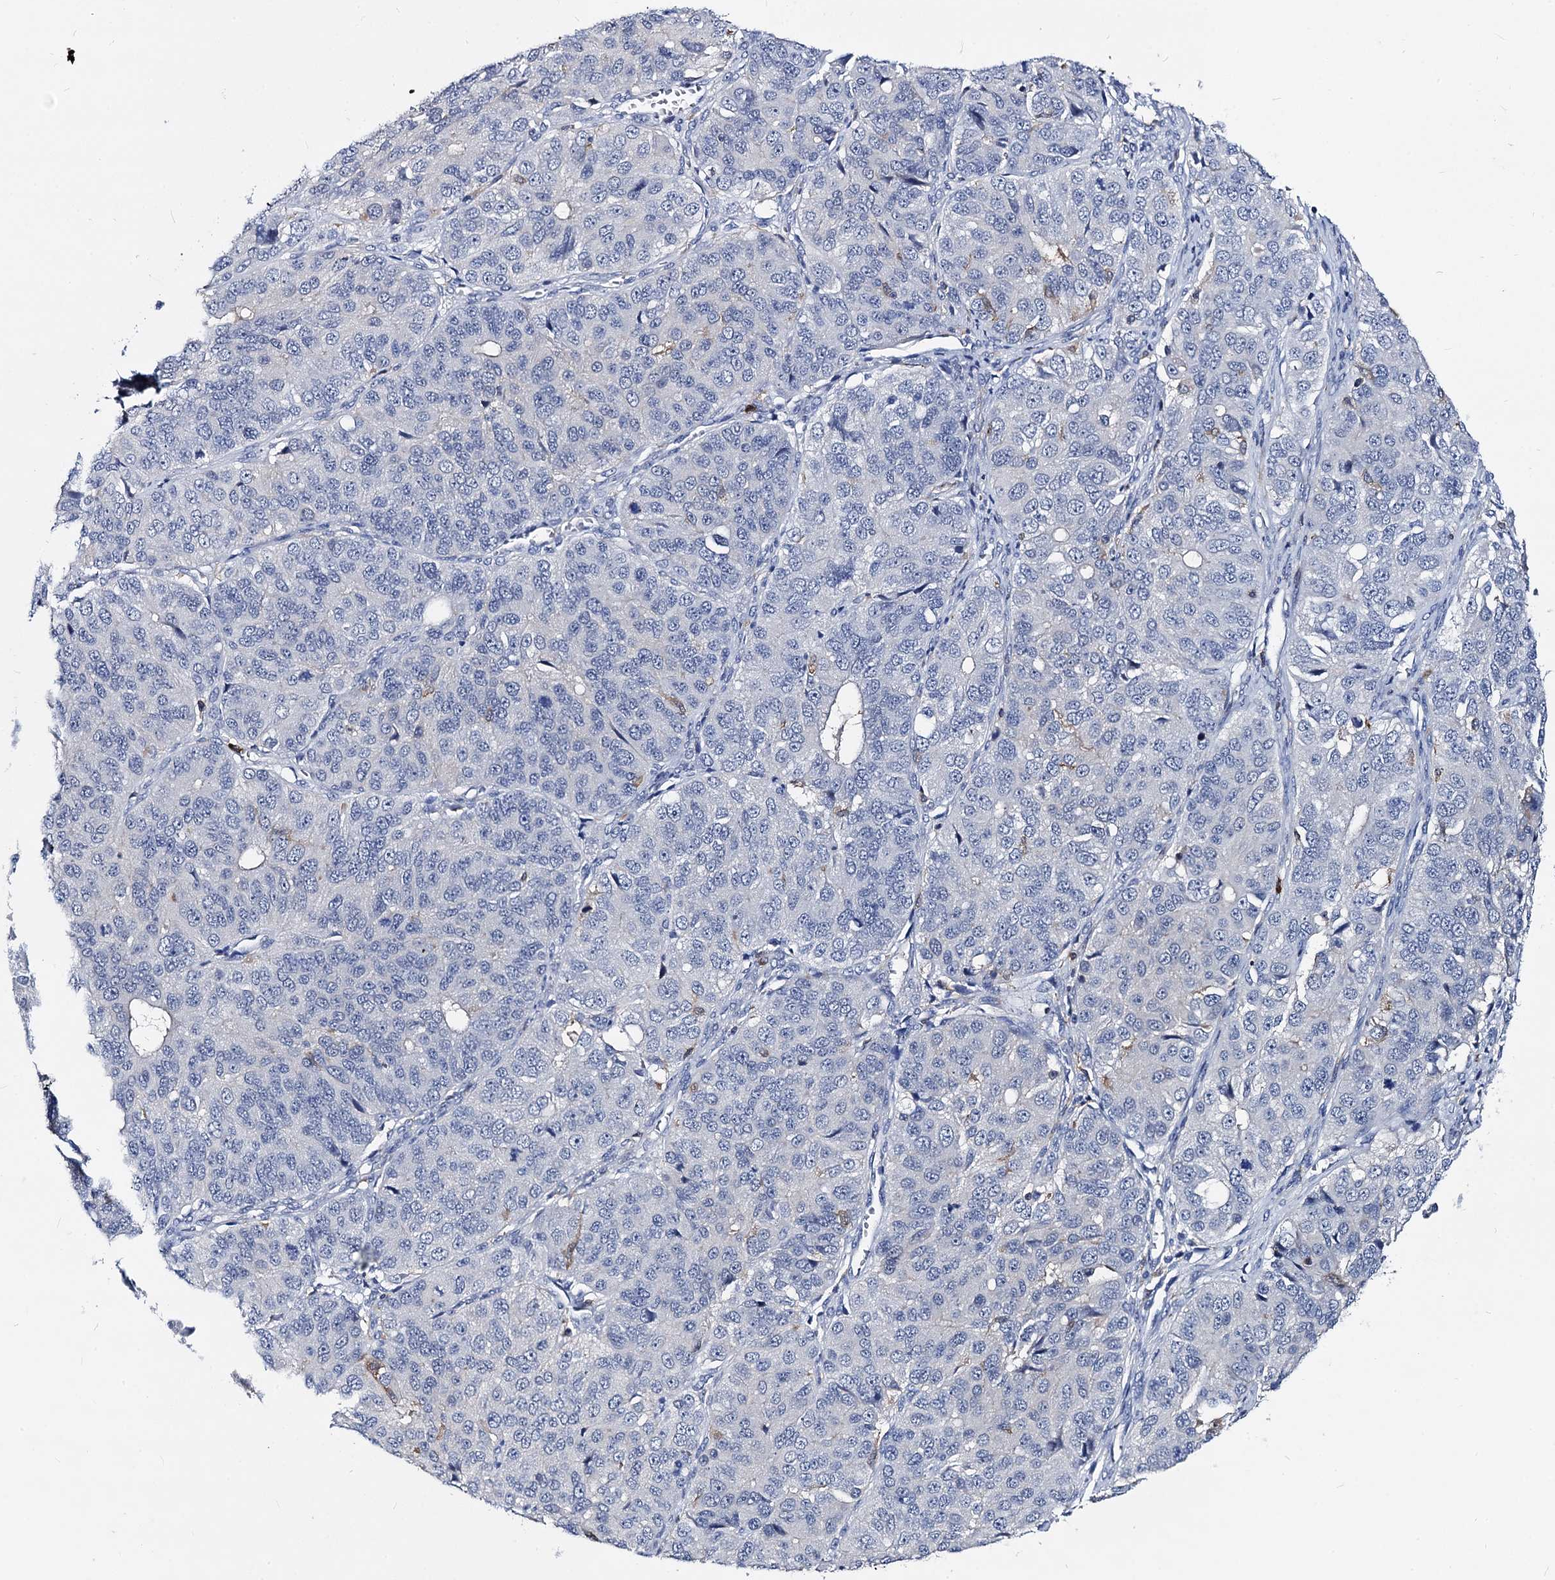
{"staining": {"intensity": "negative", "quantity": "none", "location": "none"}, "tissue": "ovarian cancer", "cell_type": "Tumor cells", "image_type": "cancer", "snomed": [{"axis": "morphology", "description": "Carcinoma, endometroid"}, {"axis": "topography", "description": "Ovary"}], "caption": "High power microscopy photomicrograph of an immunohistochemistry photomicrograph of ovarian endometroid carcinoma, revealing no significant positivity in tumor cells.", "gene": "RHOG", "patient": {"sex": "female", "age": 51}}